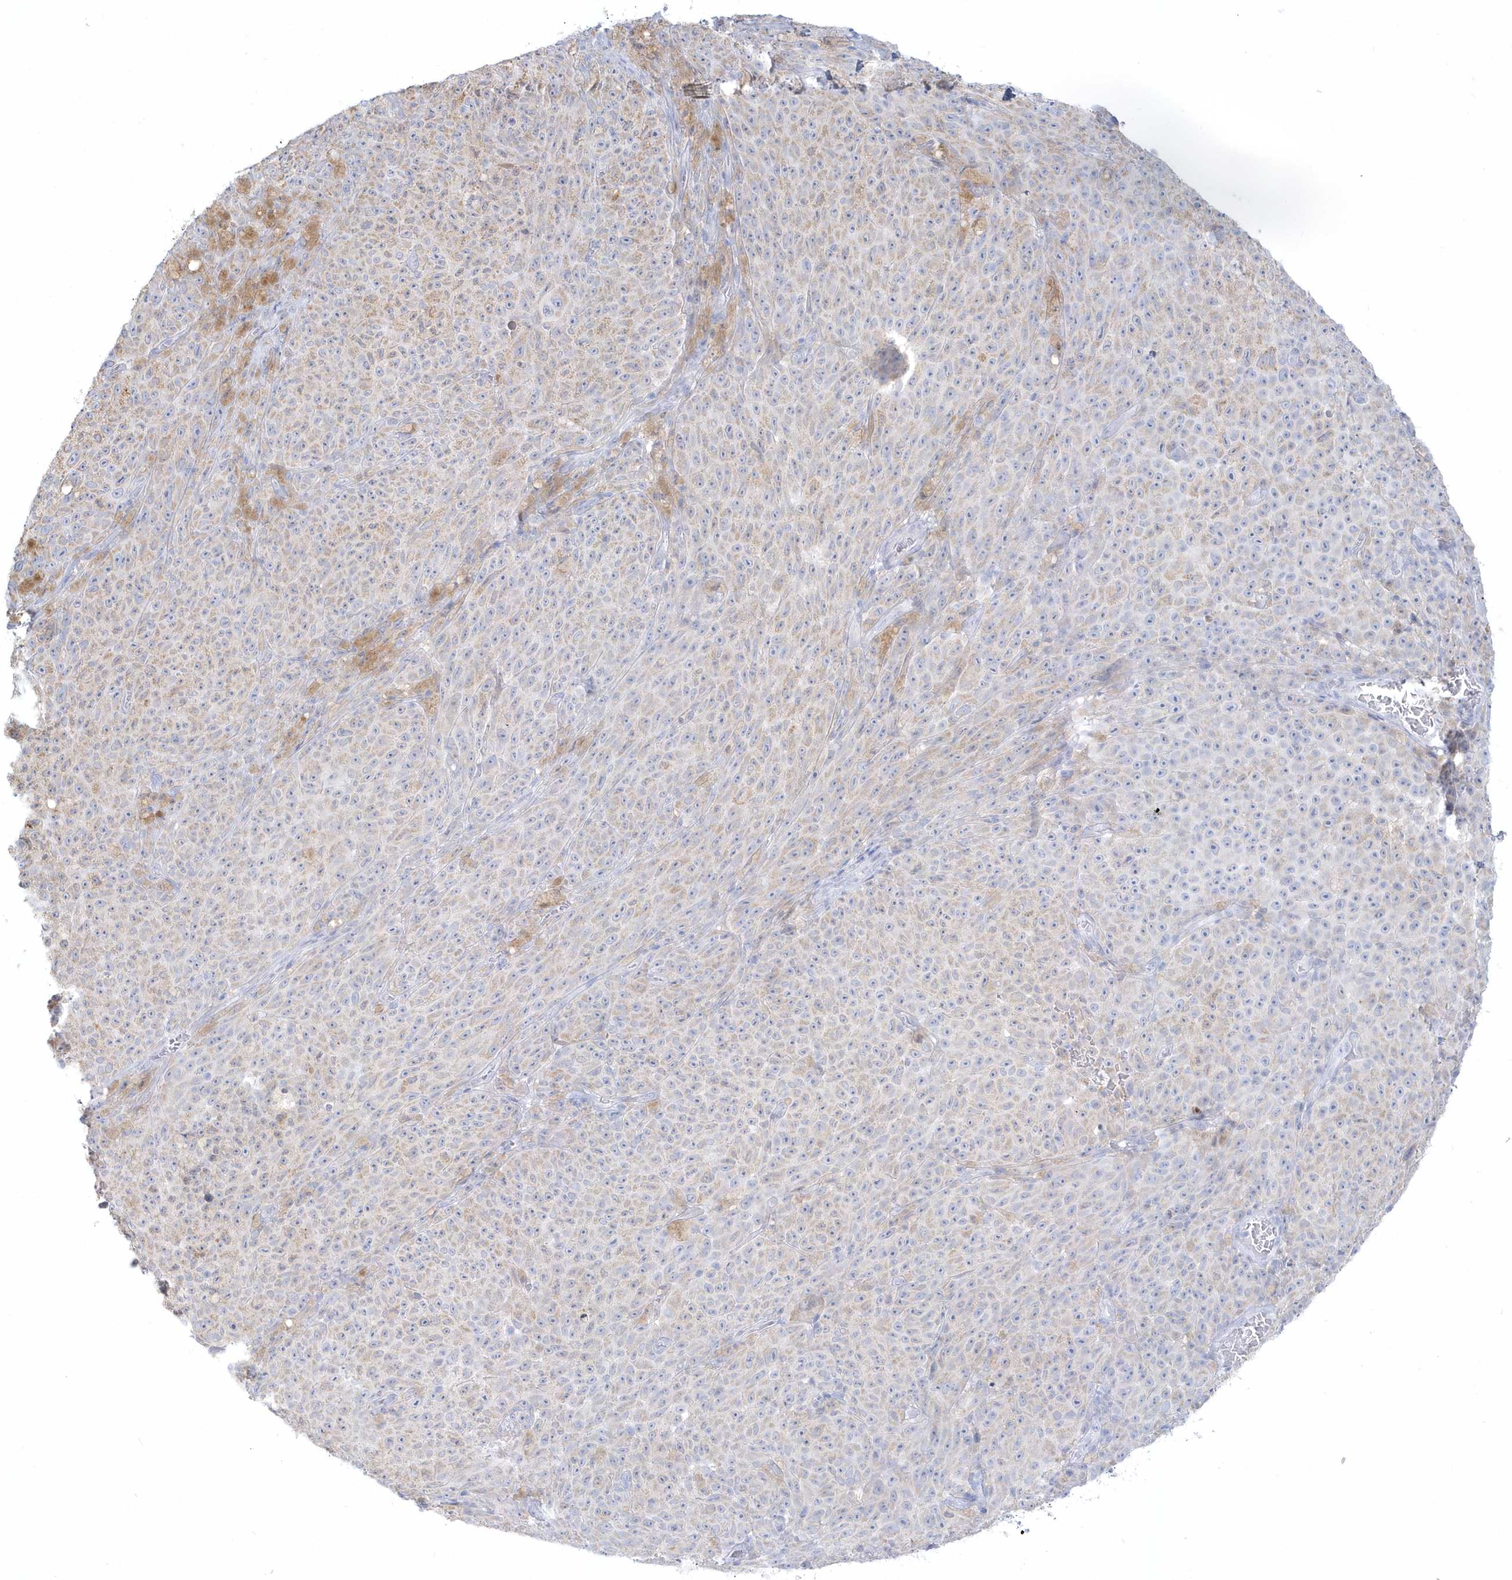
{"staining": {"intensity": "weak", "quantity": "<25%", "location": "cytoplasmic/membranous"}, "tissue": "melanoma", "cell_type": "Tumor cells", "image_type": "cancer", "snomed": [{"axis": "morphology", "description": "Malignant melanoma, NOS"}, {"axis": "topography", "description": "Skin"}], "caption": "Micrograph shows no significant protein staining in tumor cells of melanoma. (Stains: DAB immunohistochemistry with hematoxylin counter stain, Microscopy: brightfield microscopy at high magnification).", "gene": "PCBD1", "patient": {"sex": "female", "age": 82}}